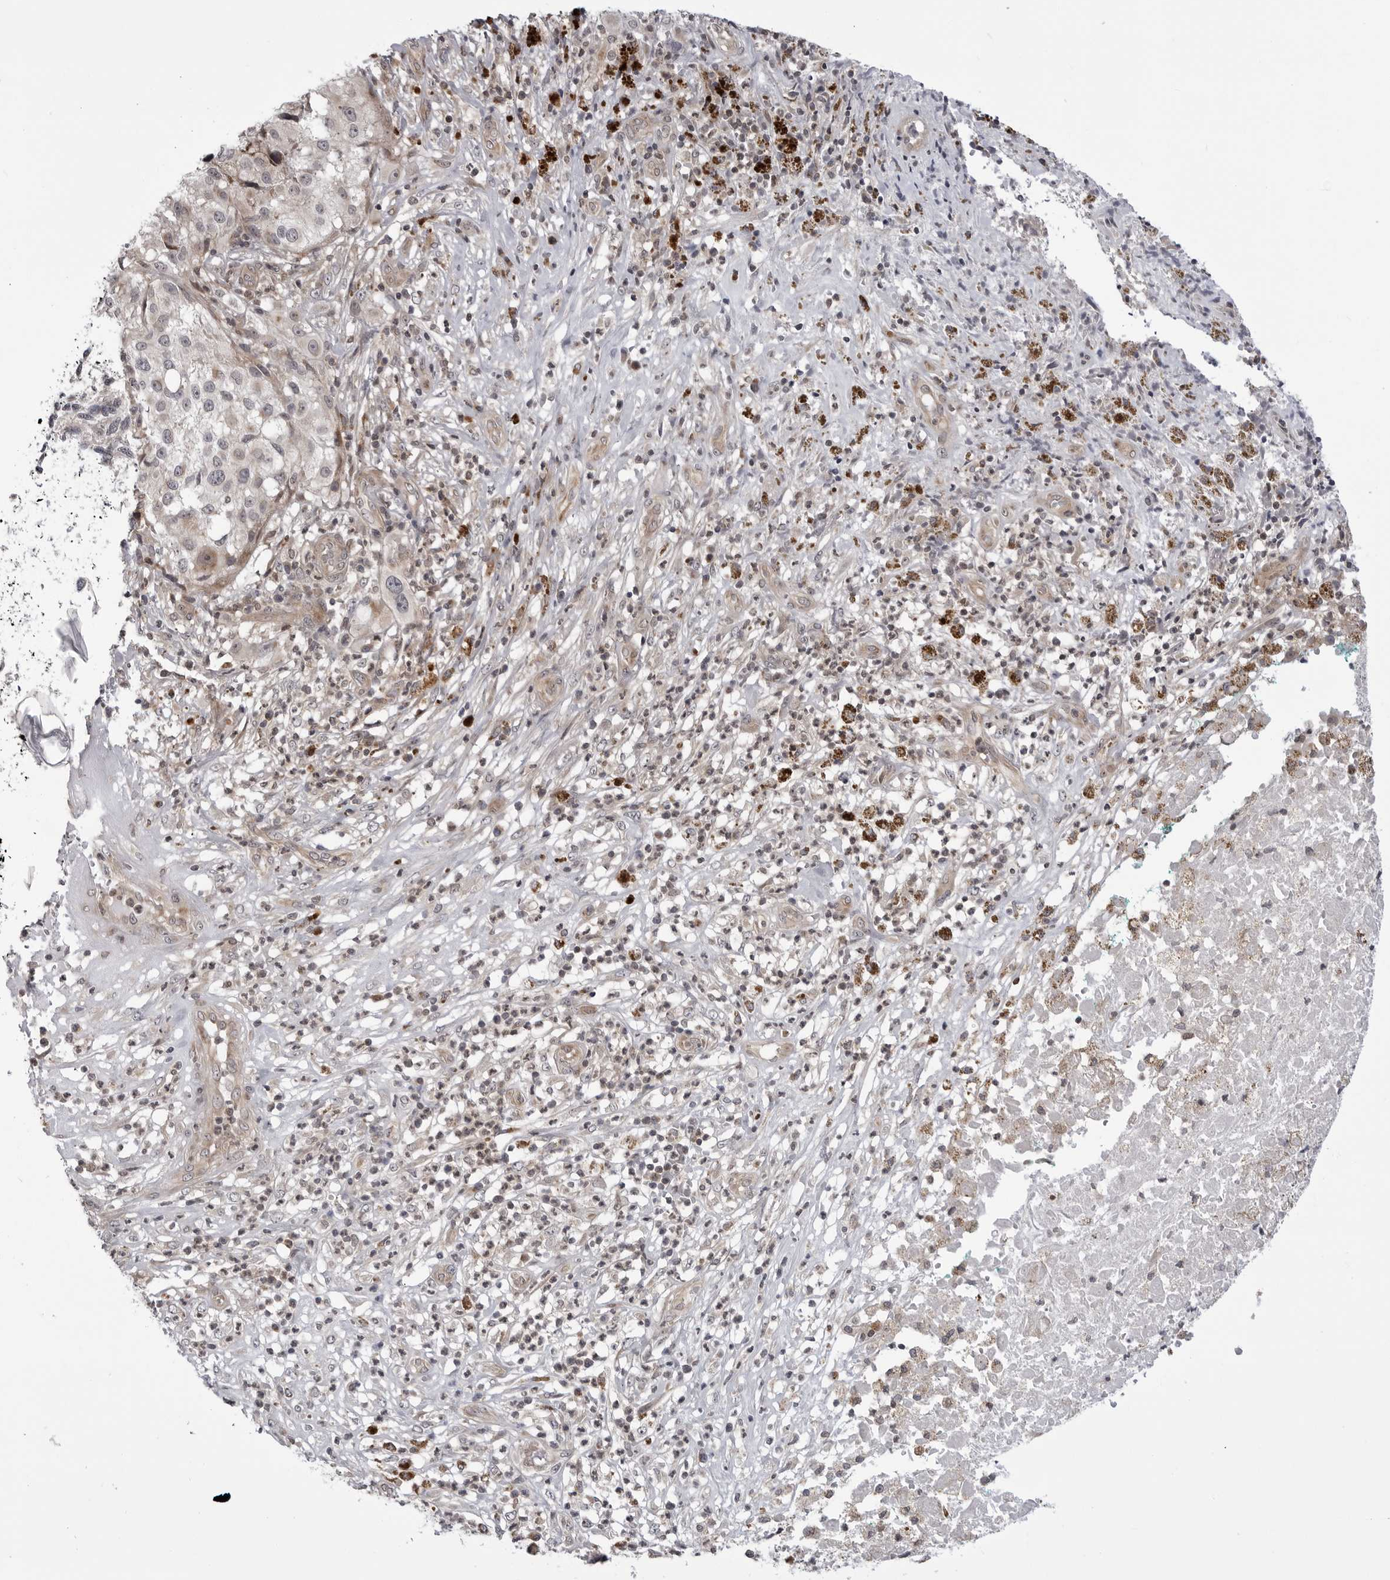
{"staining": {"intensity": "weak", "quantity": "<25%", "location": "cytoplasmic/membranous"}, "tissue": "melanoma", "cell_type": "Tumor cells", "image_type": "cancer", "snomed": [{"axis": "morphology", "description": "Necrosis, NOS"}, {"axis": "morphology", "description": "Malignant melanoma, NOS"}, {"axis": "topography", "description": "Skin"}], "caption": "This is an immunohistochemistry (IHC) micrograph of malignant melanoma. There is no staining in tumor cells.", "gene": "CCDC18", "patient": {"sex": "female", "age": 87}}